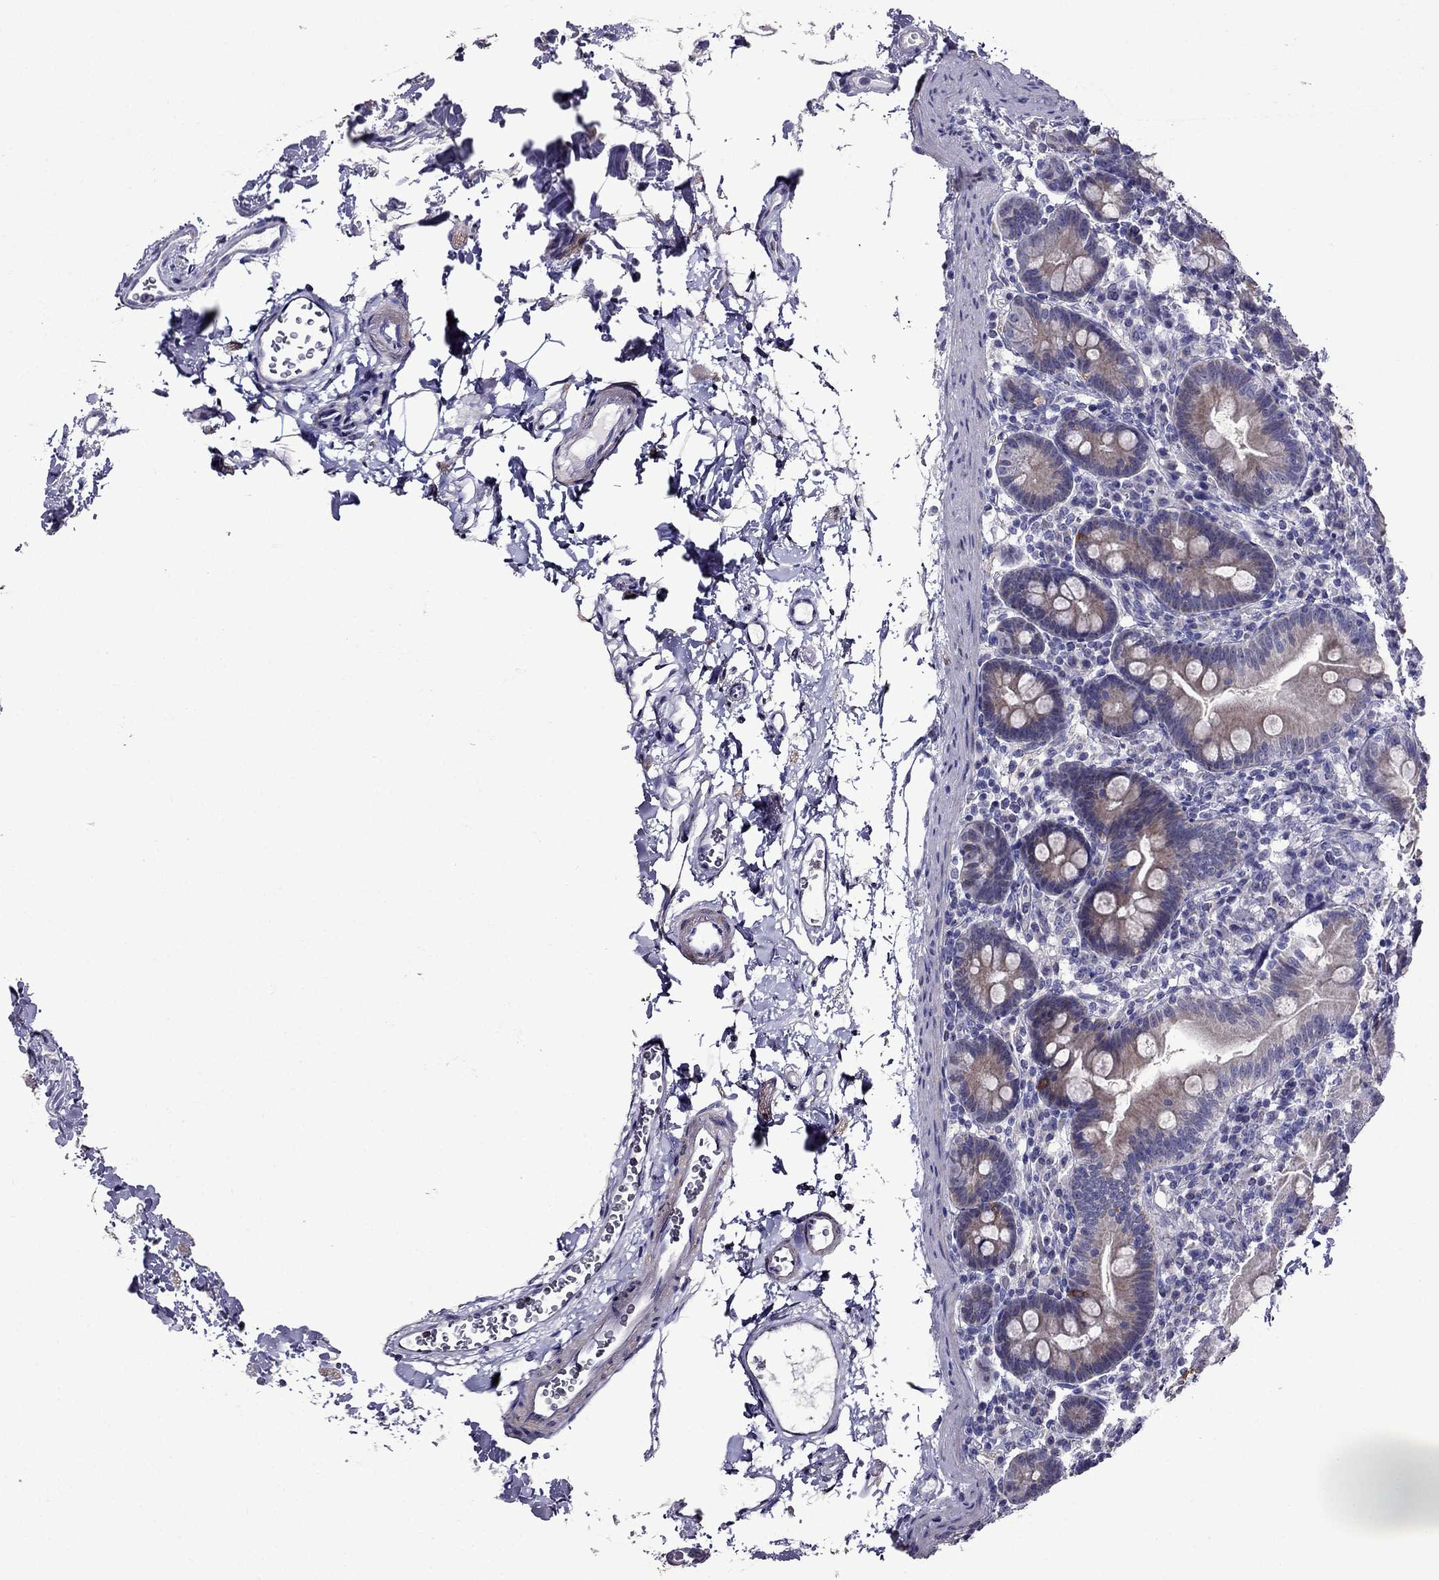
{"staining": {"intensity": "strong", "quantity": "<25%", "location": "cytoplasmic/membranous"}, "tissue": "small intestine", "cell_type": "Glandular cells", "image_type": "normal", "snomed": [{"axis": "morphology", "description": "Normal tissue, NOS"}, {"axis": "topography", "description": "Small intestine"}], "caption": "This micrograph shows normal small intestine stained with immunohistochemistry (IHC) to label a protein in brown. The cytoplasmic/membranous of glandular cells show strong positivity for the protein. Nuclei are counter-stained blue.", "gene": "AK5", "patient": {"sex": "female", "age": 44}}